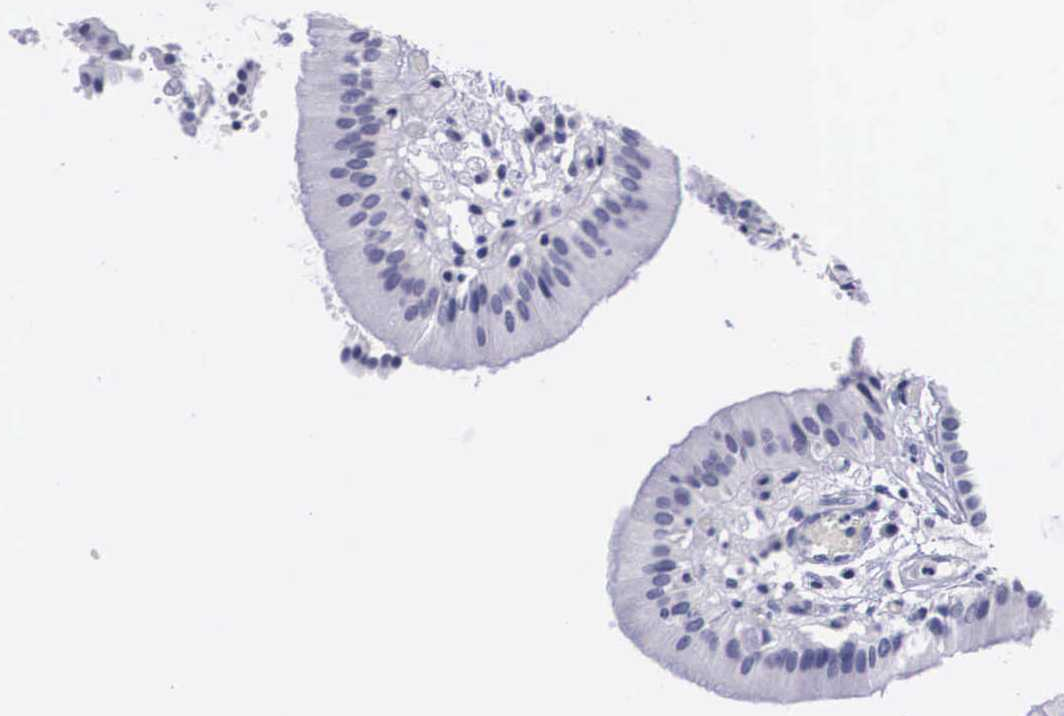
{"staining": {"intensity": "negative", "quantity": "none", "location": "none"}, "tissue": "gallbladder", "cell_type": "Glandular cells", "image_type": "normal", "snomed": [{"axis": "morphology", "description": "Normal tissue, NOS"}, {"axis": "topography", "description": "Gallbladder"}], "caption": "DAB immunohistochemical staining of benign human gallbladder demonstrates no significant expression in glandular cells. The staining was performed using DAB to visualize the protein expression in brown, while the nuclei were stained in blue with hematoxylin (Magnification: 20x).", "gene": "C22orf31", "patient": {"sex": "male", "age": 28}}